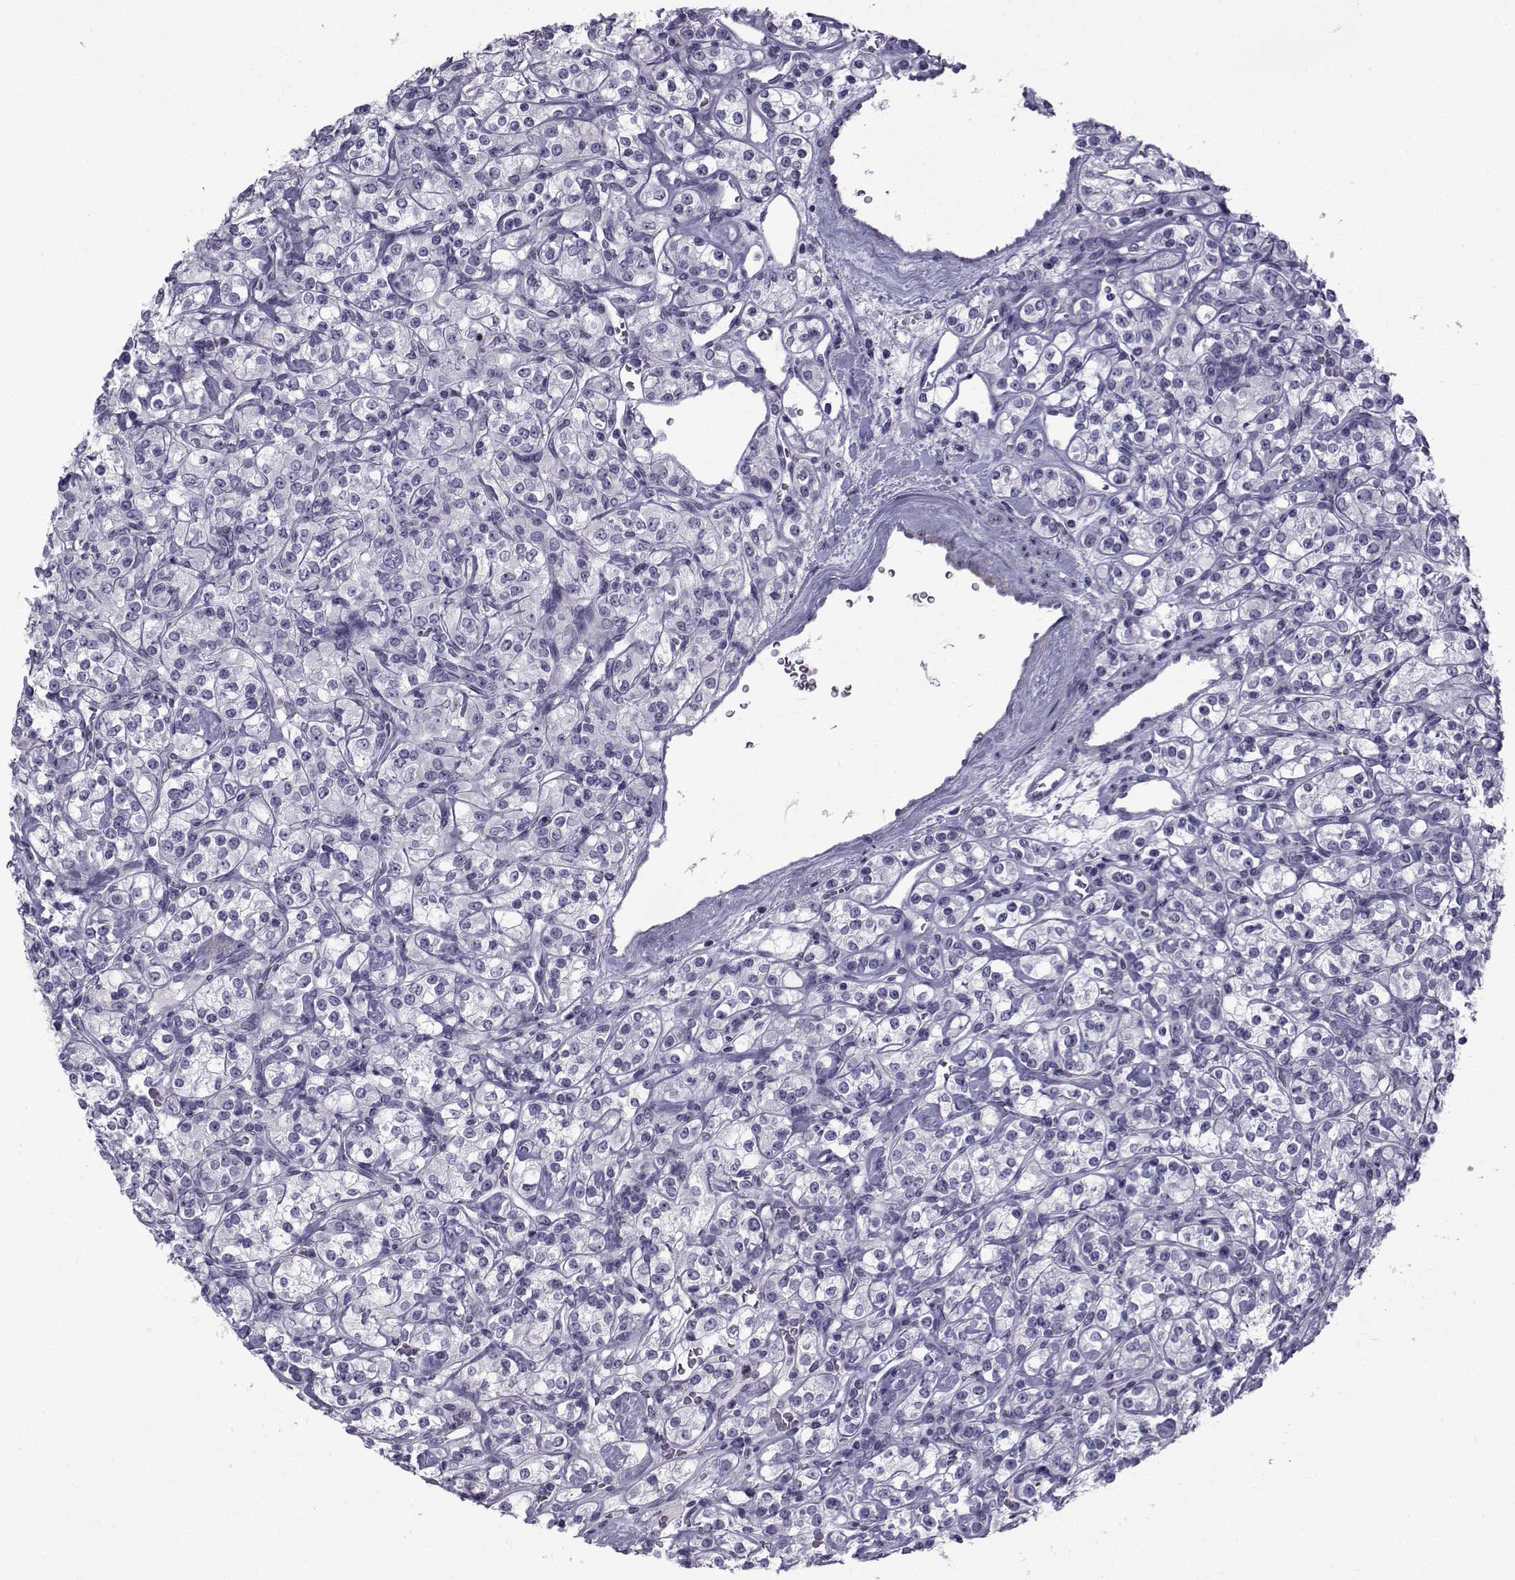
{"staining": {"intensity": "negative", "quantity": "none", "location": "none"}, "tissue": "renal cancer", "cell_type": "Tumor cells", "image_type": "cancer", "snomed": [{"axis": "morphology", "description": "Adenocarcinoma, NOS"}, {"axis": "topography", "description": "Kidney"}], "caption": "IHC micrograph of neoplastic tissue: human renal adenocarcinoma stained with DAB (3,3'-diaminobenzidine) shows no significant protein staining in tumor cells.", "gene": "SPANXD", "patient": {"sex": "male", "age": 77}}